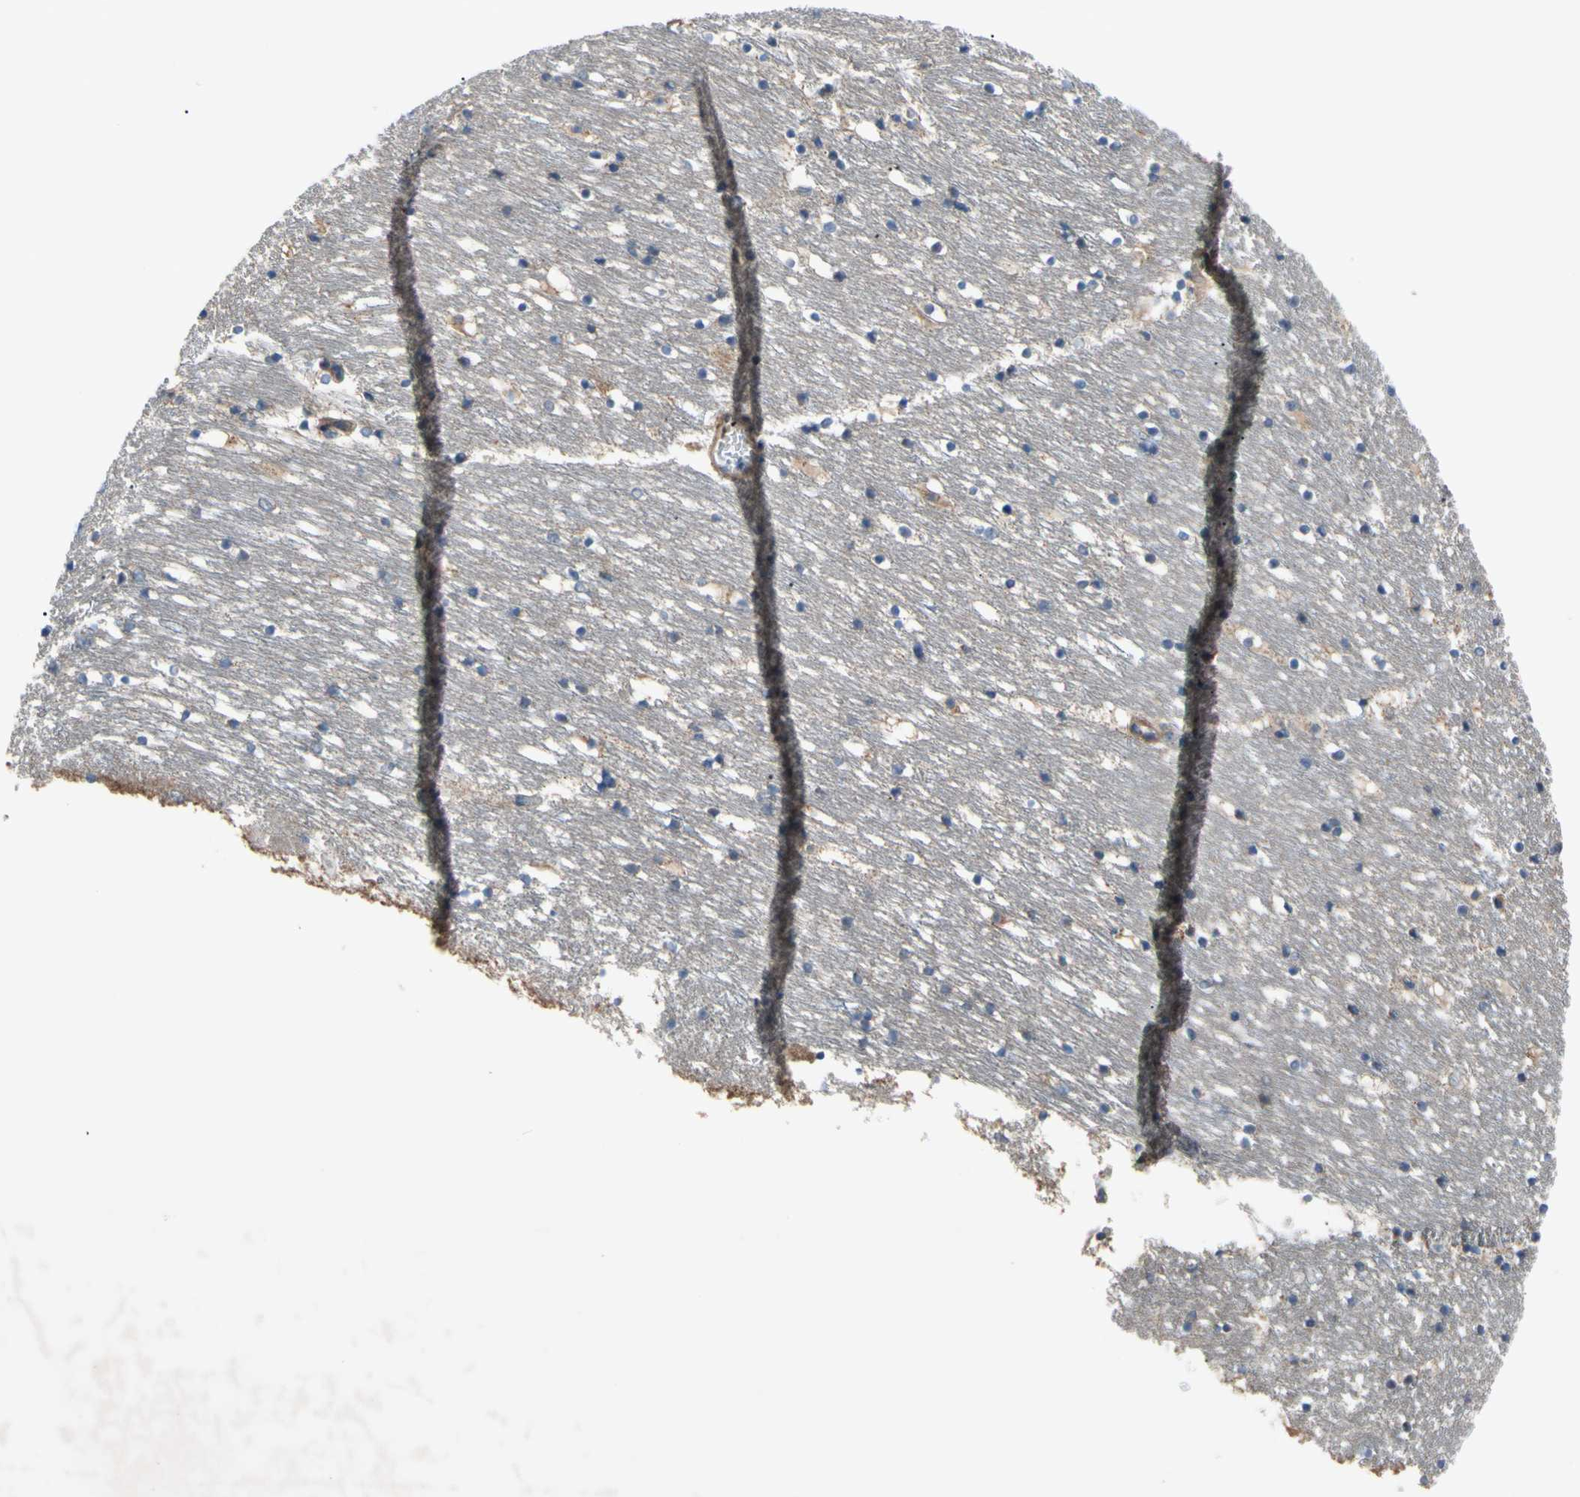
{"staining": {"intensity": "moderate", "quantity": "<25%", "location": "cytoplasmic/membranous"}, "tissue": "caudate", "cell_type": "Glial cells", "image_type": "normal", "snomed": [{"axis": "morphology", "description": "Normal tissue, NOS"}, {"axis": "topography", "description": "Lateral ventricle wall"}], "caption": "The image exhibits staining of unremarkable caudate, revealing moderate cytoplasmic/membranous protein staining (brown color) within glial cells. The protein is shown in brown color, while the nuclei are stained blue.", "gene": "SVIL", "patient": {"sex": "male", "age": 45}}